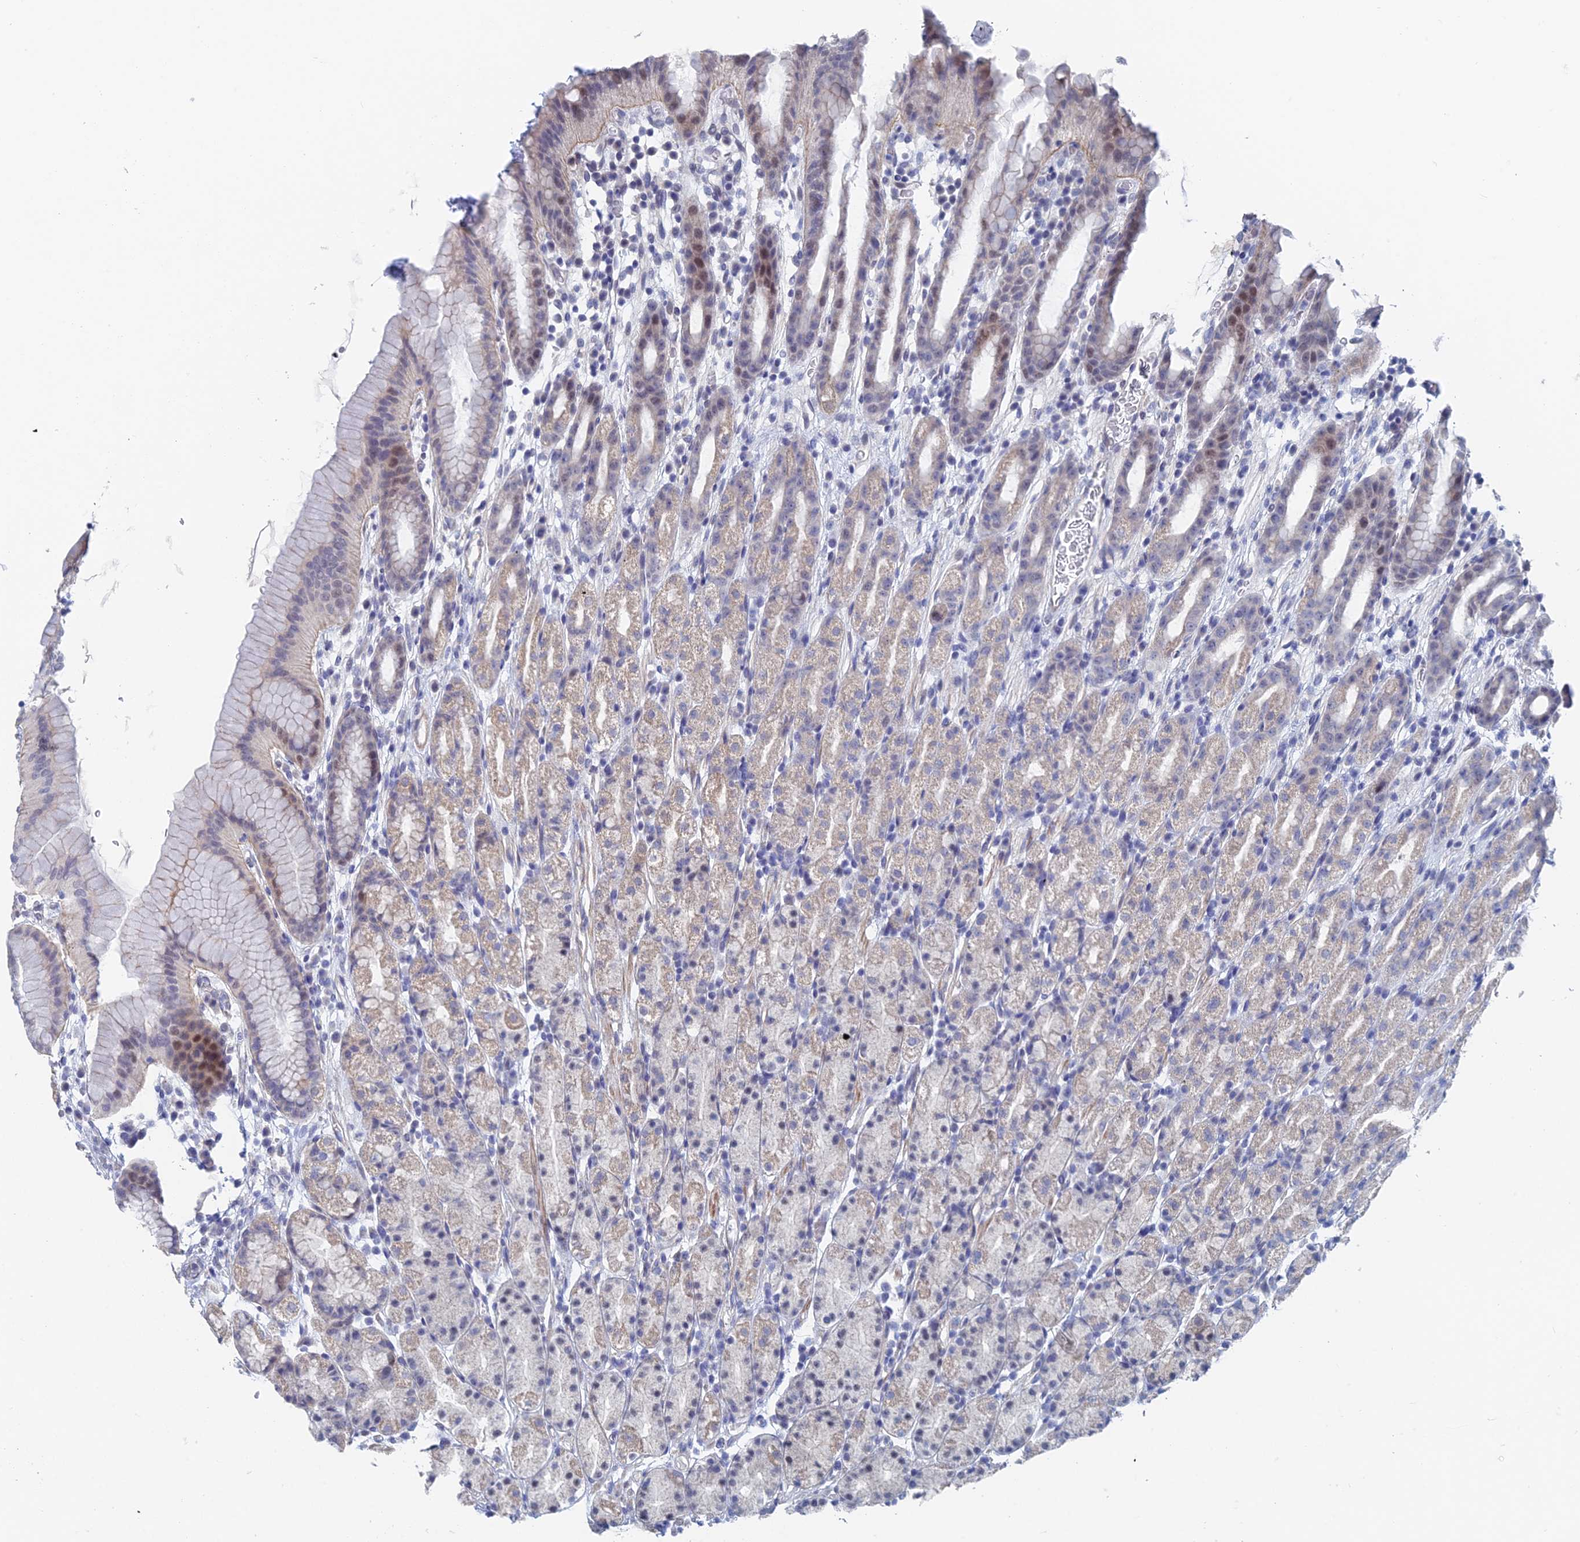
{"staining": {"intensity": "strong", "quantity": "<25%", "location": "nuclear"}, "tissue": "stomach", "cell_type": "Glandular cells", "image_type": "normal", "snomed": [{"axis": "morphology", "description": "Normal tissue, NOS"}, {"axis": "topography", "description": "Stomach, upper"}], "caption": "Normal stomach displays strong nuclear expression in approximately <25% of glandular cells, visualized by immunohistochemistry.", "gene": "GMNC", "patient": {"sex": "male", "age": 47}}